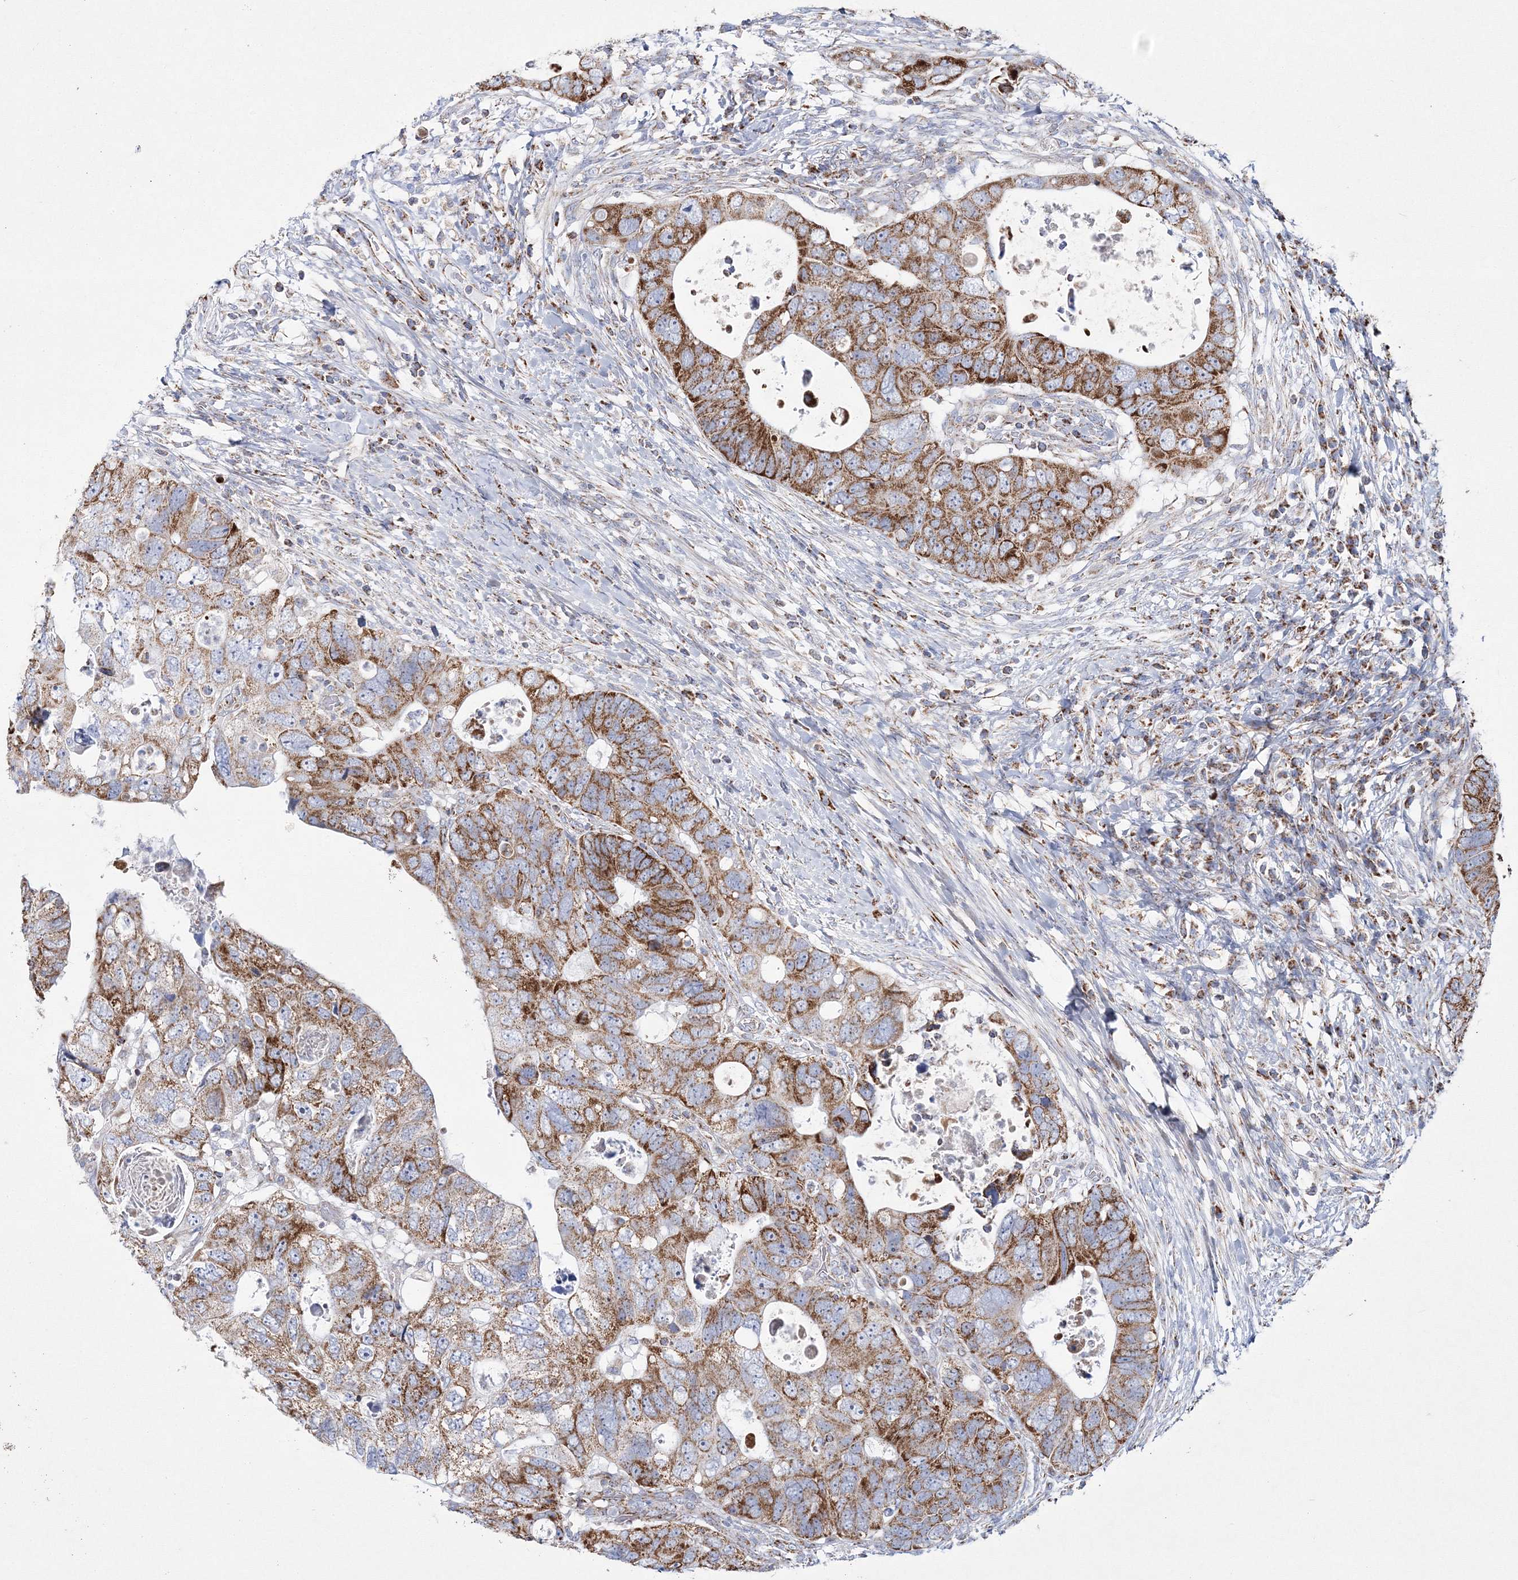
{"staining": {"intensity": "strong", "quantity": ">75%", "location": "cytoplasmic/membranous"}, "tissue": "colorectal cancer", "cell_type": "Tumor cells", "image_type": "cancer", "snomed": [{"axis": "morphology", "description": "Adenocarcinoma, NOS"}, {"axis": "topography", "description": "Rectum"}], "caption": "A photomicrograph showing strong cytoplasmic/membranous expression in approximately >75% of tumor cells in adenocarcinoma (colorectal), as visualized by brown immunohistochemical staining.", "gene": "HIBCH", "patient": {"sex": "male", "age": 59}}